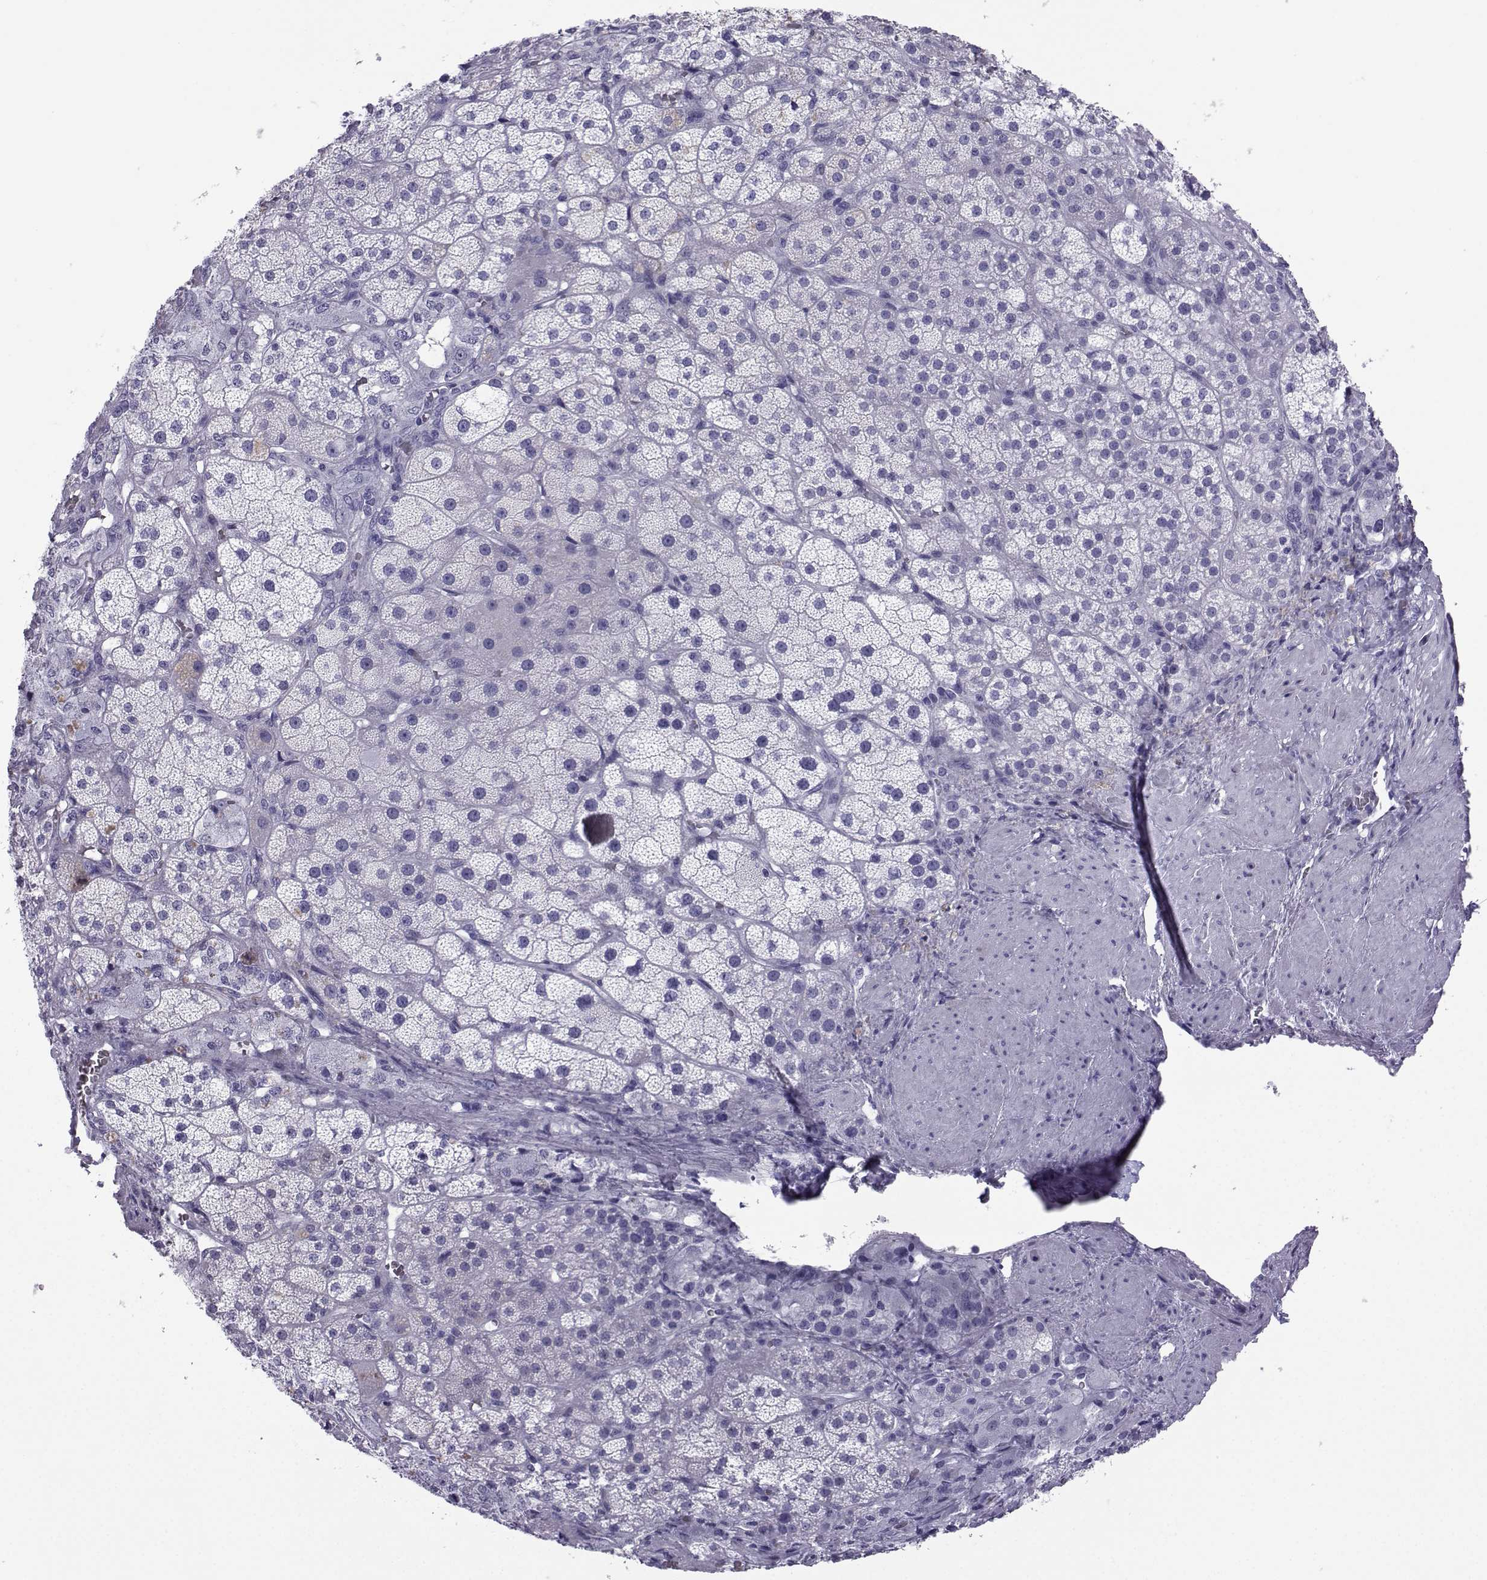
{"staining": {"intensity": "negative", "quantity": "none", "location": "none"}, "tissue": "adrenal gland", "cell_type": "Glandular cells", "image_type": "normal", "snomed": [{"axis": "morphology", "description": "Normal tissue, NOS"}, {"axis": "topography", "description": "Adrenal gland"}], "caption": "Human adrenal gland stained for a protein using immunohistochemistry displays no expression in glandular cells.", "gene": "LORICRIN", "patient": {"sex": "male", "age": 57}}